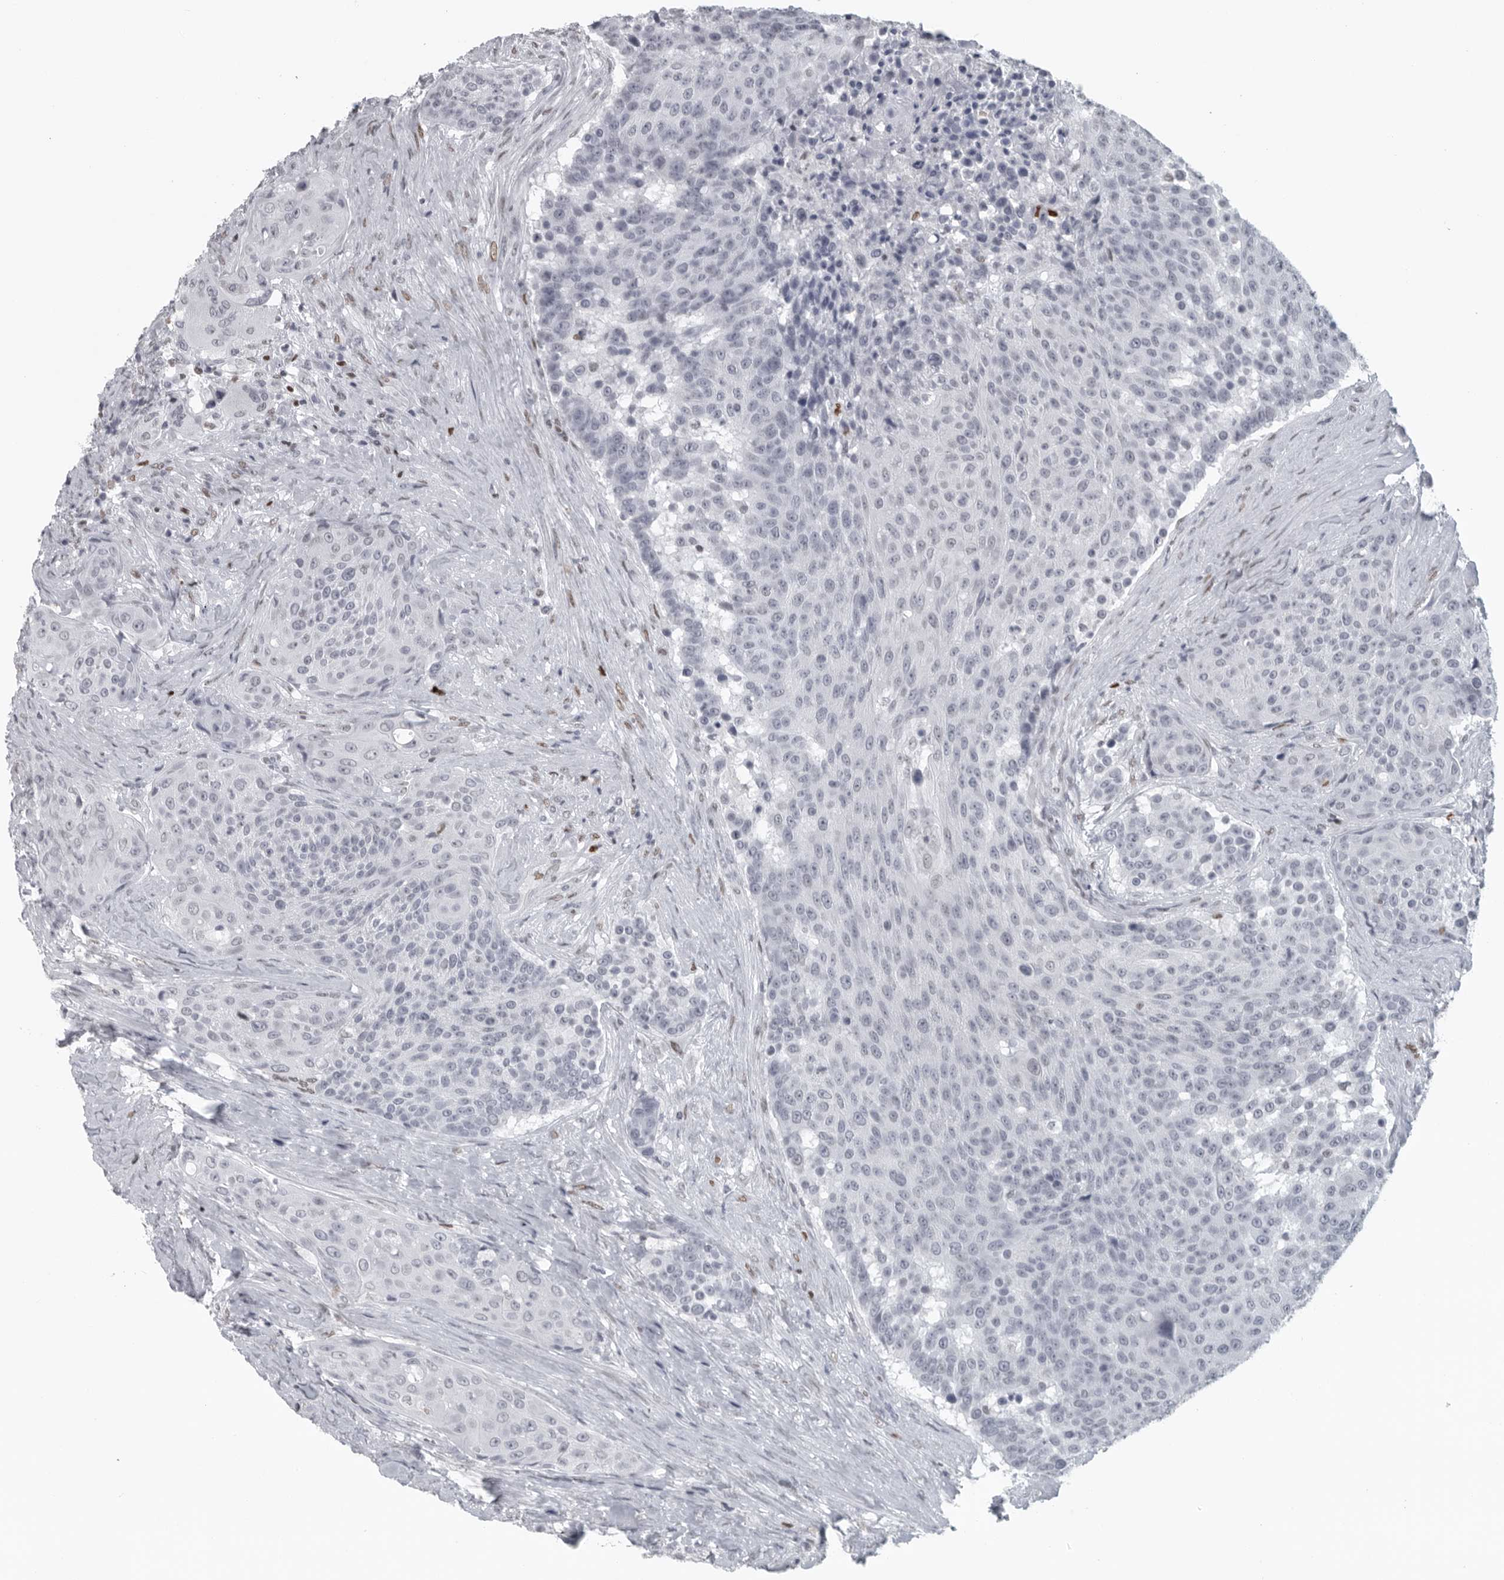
{"staining": {"intensity": "negative", "quantity": "none", "location": "none"}, "tissue": "urothelial cancer", "cell_type": "Tumor cells", "image_type": "cancer", "snomed": [{"axis": "morphology", "description": "Urothelial carcinoma, High grade"}, {"axis": "topography", "description": "Urinary bladder"}], "caption": "The histopathology image reveals no staining of tumor cells in urothelial cancer.", "gene": "SATB2", "patient": {"sex": "female", "age": 63}}